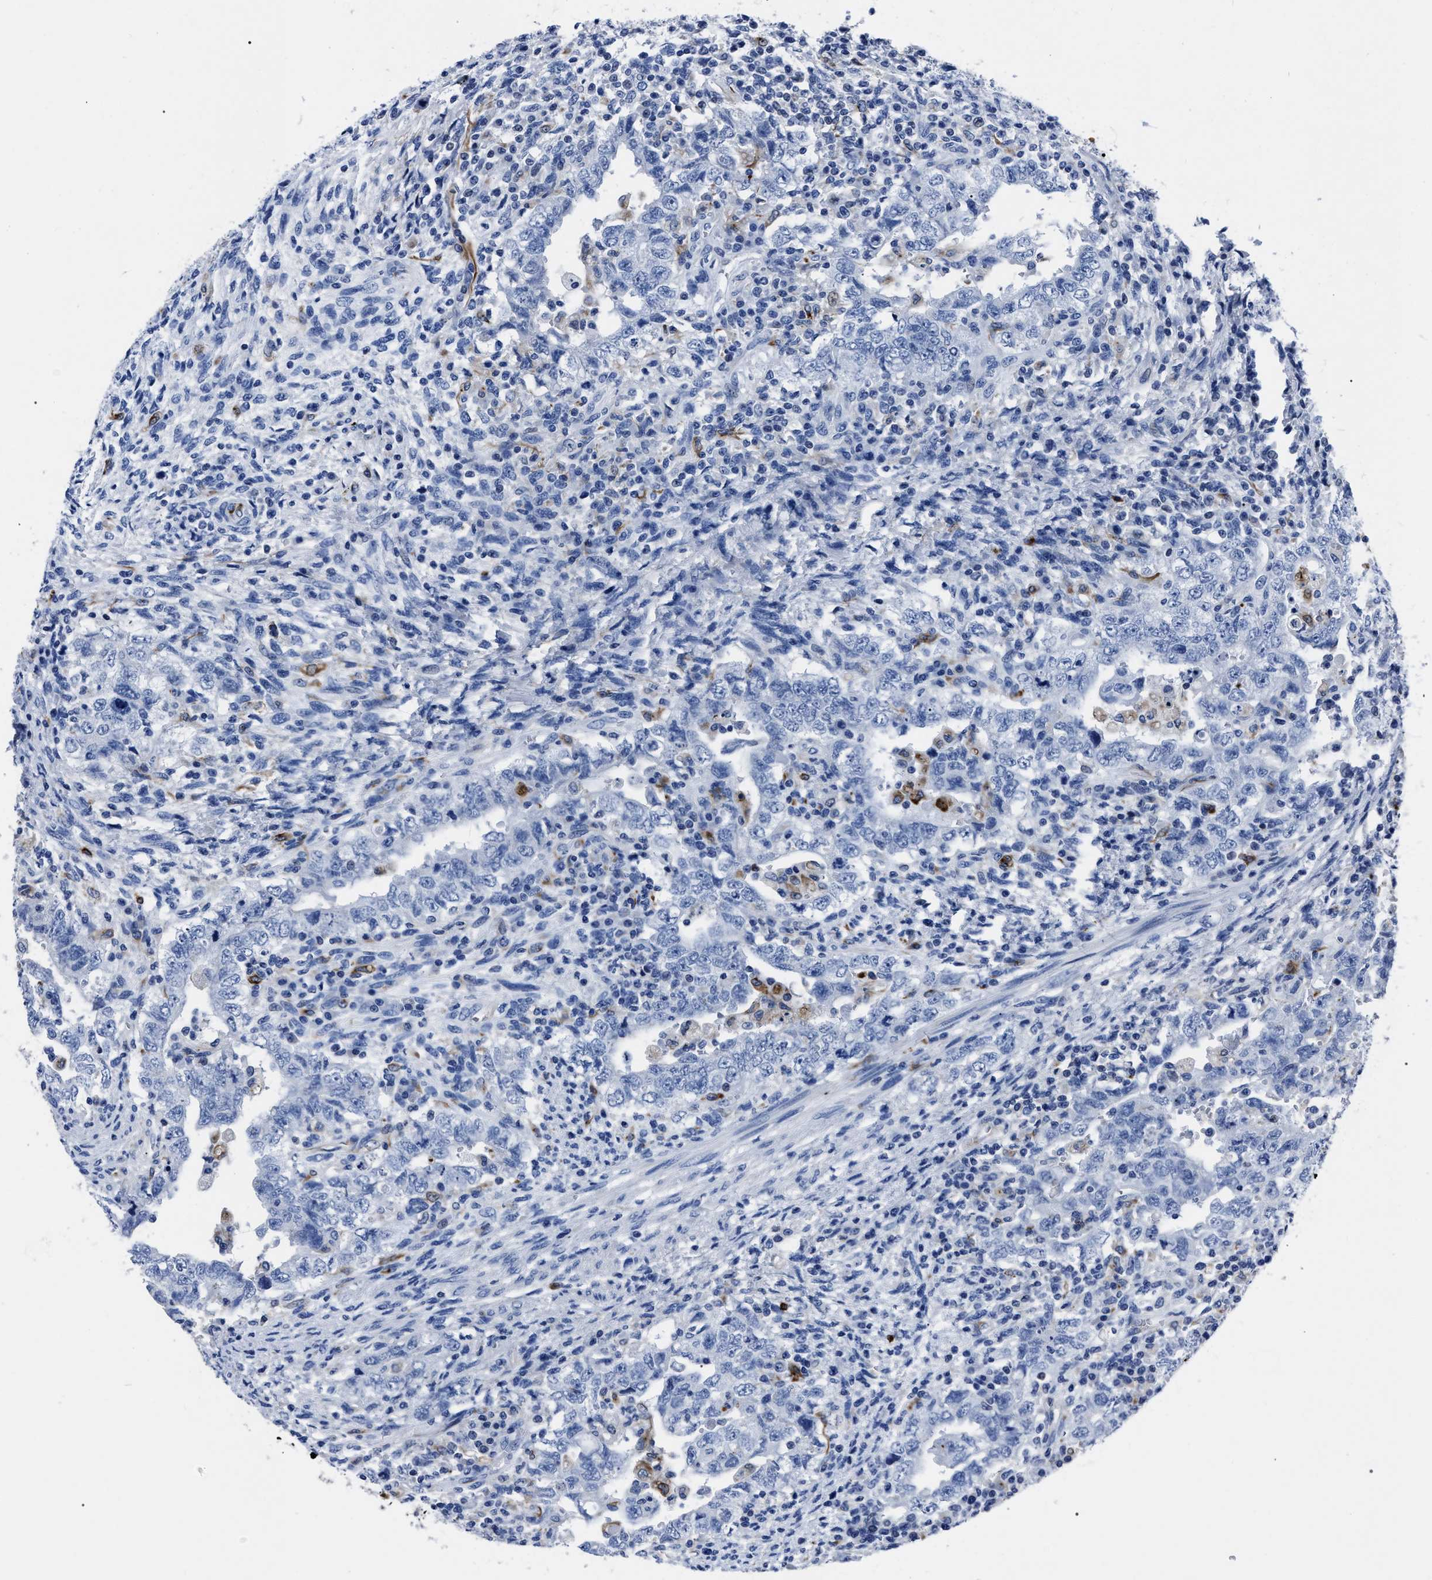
{"staining": {"intensity": "negative", "quantity": "none", "location": "none"}, "tissue": "testis cancer", "cell_type": "Tumor cells", "image_type": "cancer", "snomed": [{"axis": "morphology", "description": "Carcinoma, Embryonal, NOS"}, {"axis": "topography", "description": "Testis"}], "caption": "IHC photomicrograph of neoplastic tissue: testis cancer (embryonal carcinoma) stained with DAB reveals no significant protein staining in tumor cells. (DAB IHC with hematoxylin counter stain).", "gene": "OR10G3", "patient": {"sex": "male", "age": 26}}